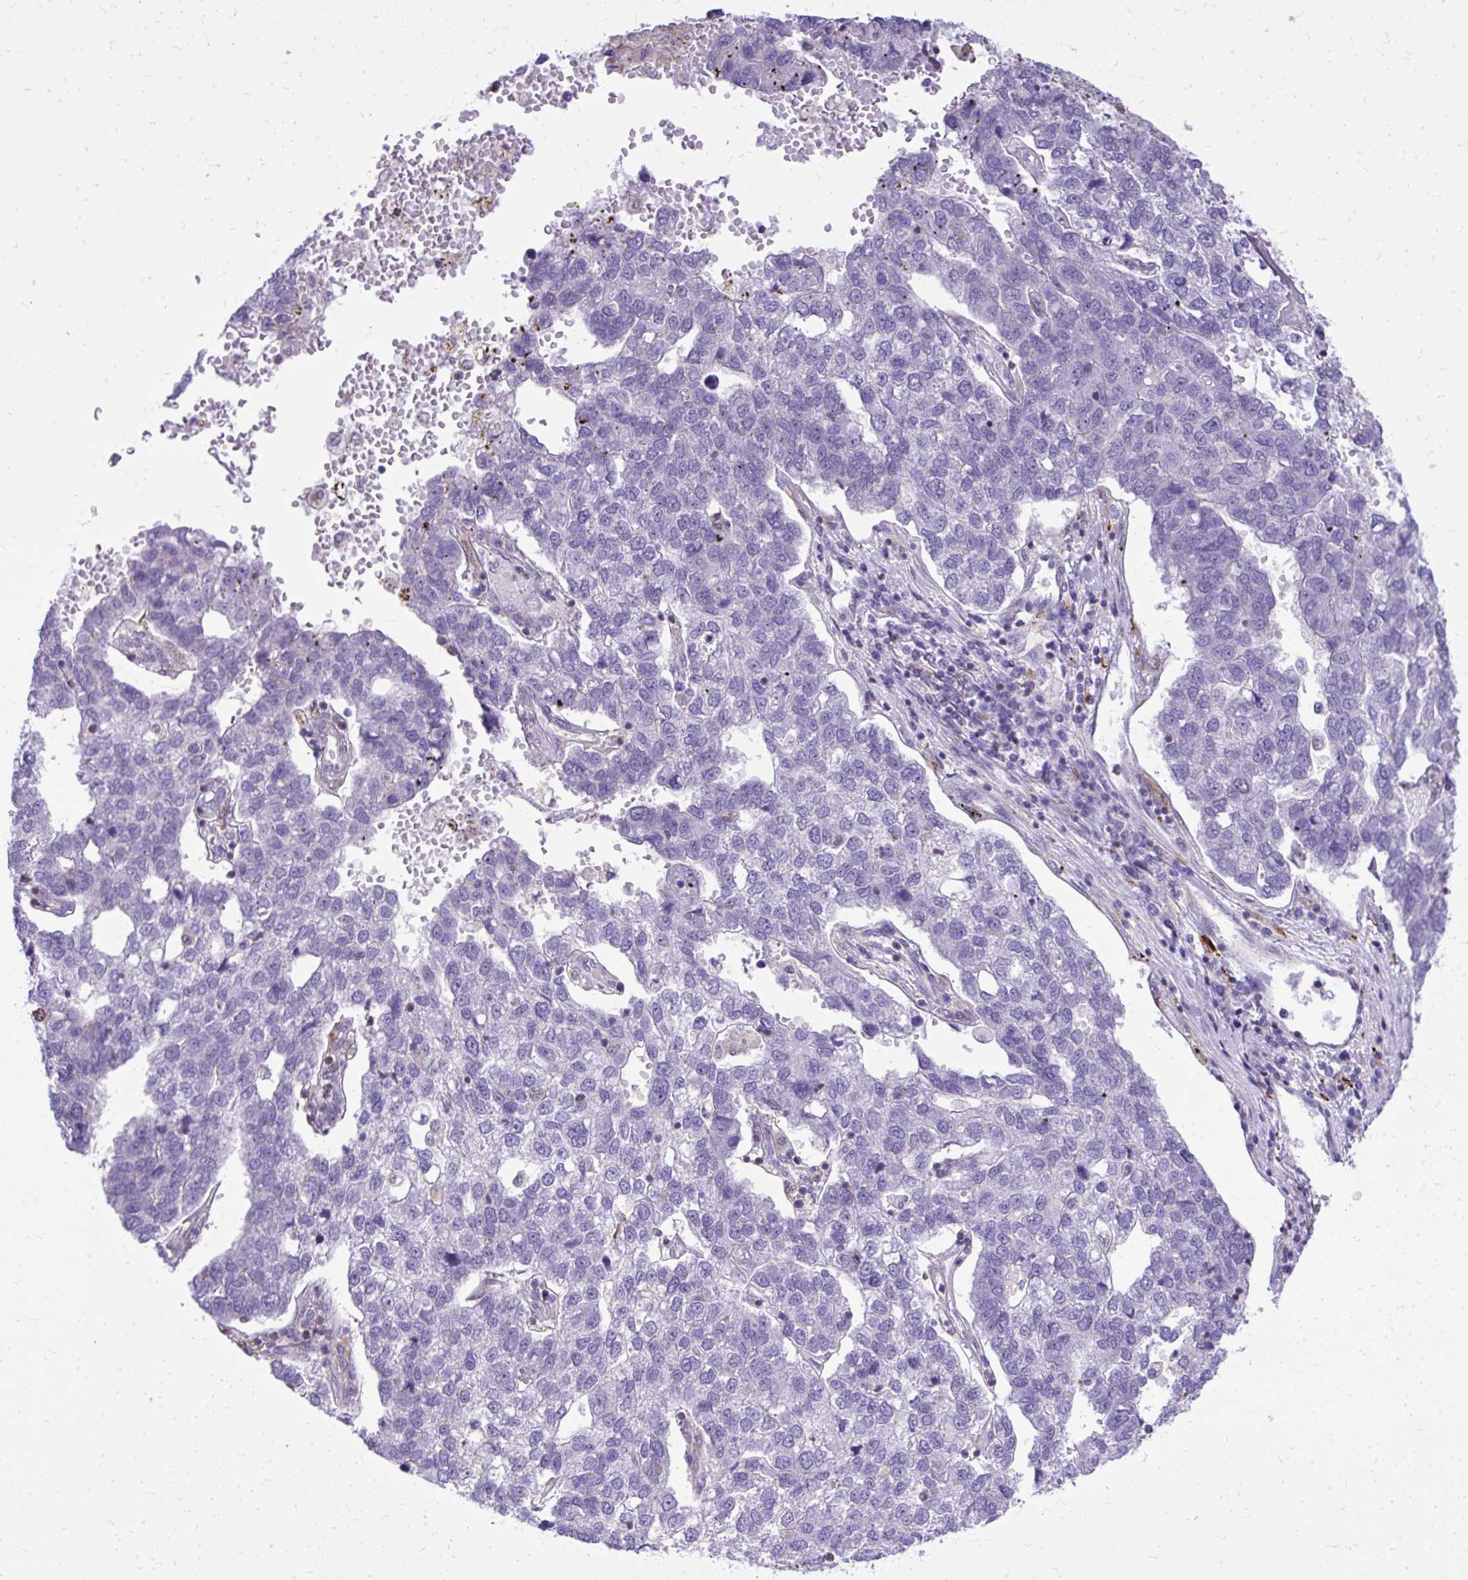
{"staining": {"intensity": "negative", "quantity": "none", "location": "none"}, "tissue": "pancreatic cancer", "cell_type": "Tumor cells", "image_type": "cancer", "snomed": [{"axis": "morphology", "description": "Adenocarcinoma, NOS"}, {"axis": "topography", "description": "Pancreas"}], "caption": "This micrograph is of pancreatic cancer (adenocarcinoma) stained with IHC to label a protein in brown with the nuclei are counter-stained blue. There is no staining in tumor cells.", "gene": "GRK4", "patient": {"sex": "female", "age": 61}}